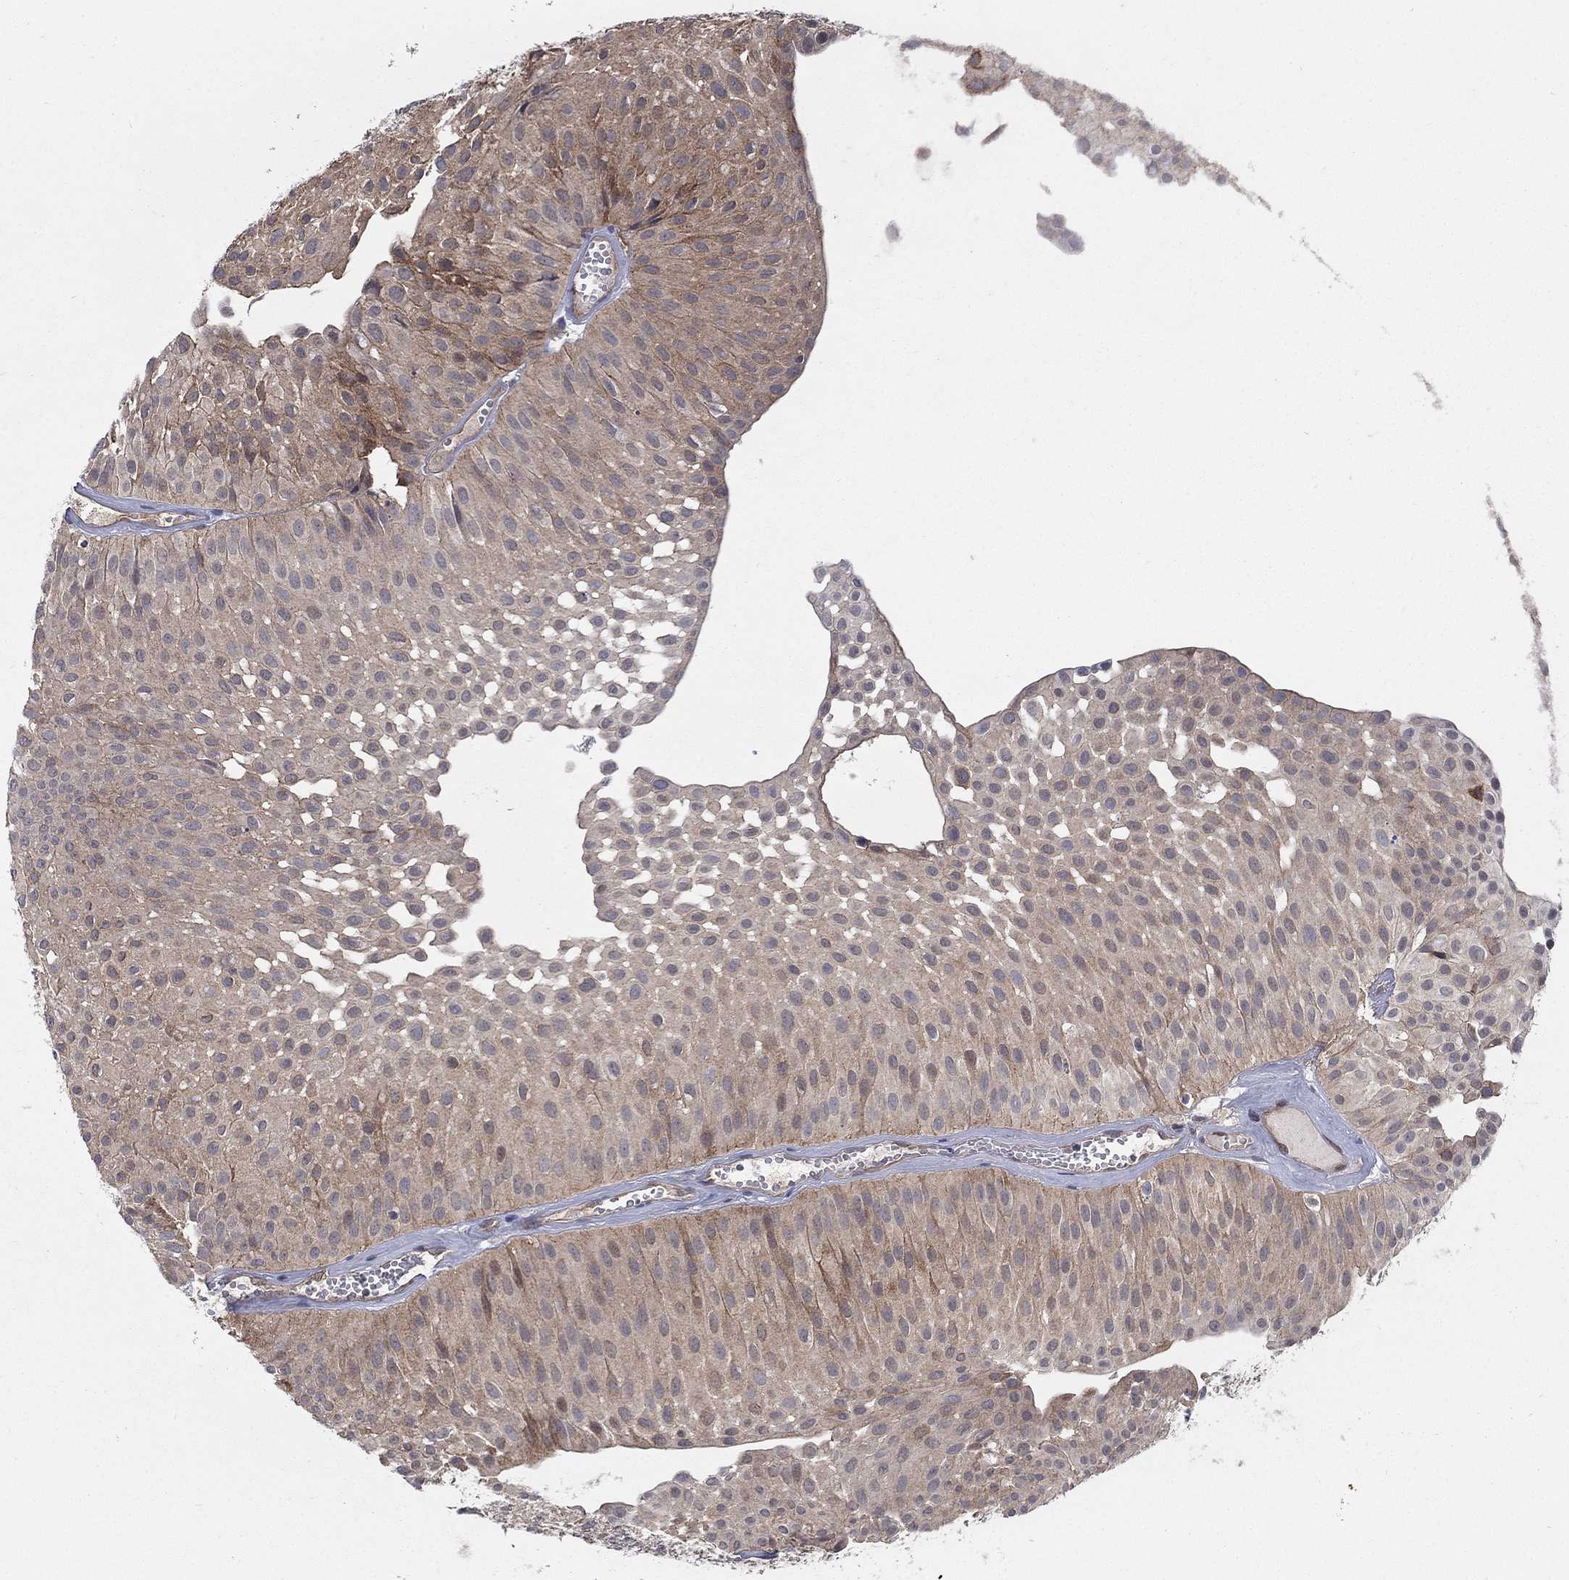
{"staining": {"intensity": "moderate", "quantity": "<25%", "location": "cytoplasmic/membranous"}, "tissue": "urothelial cancer", "cell_type": "Tumor cells", "image_type": "cancer", "snomed": [{"axis": "morphology", "description": "Urothelial carcinoma, Low grade"}, {"axis": "topography", "description": "Urinary bladder"}], "caption": "Immunohistochemical staining of urothelial cancer displays moderate cytoplasmic/membranous protein positivity in approximately <25% of tumor cells.", "gene": "SH3RF1", "patient": {"sex": "male", "age": 64}}